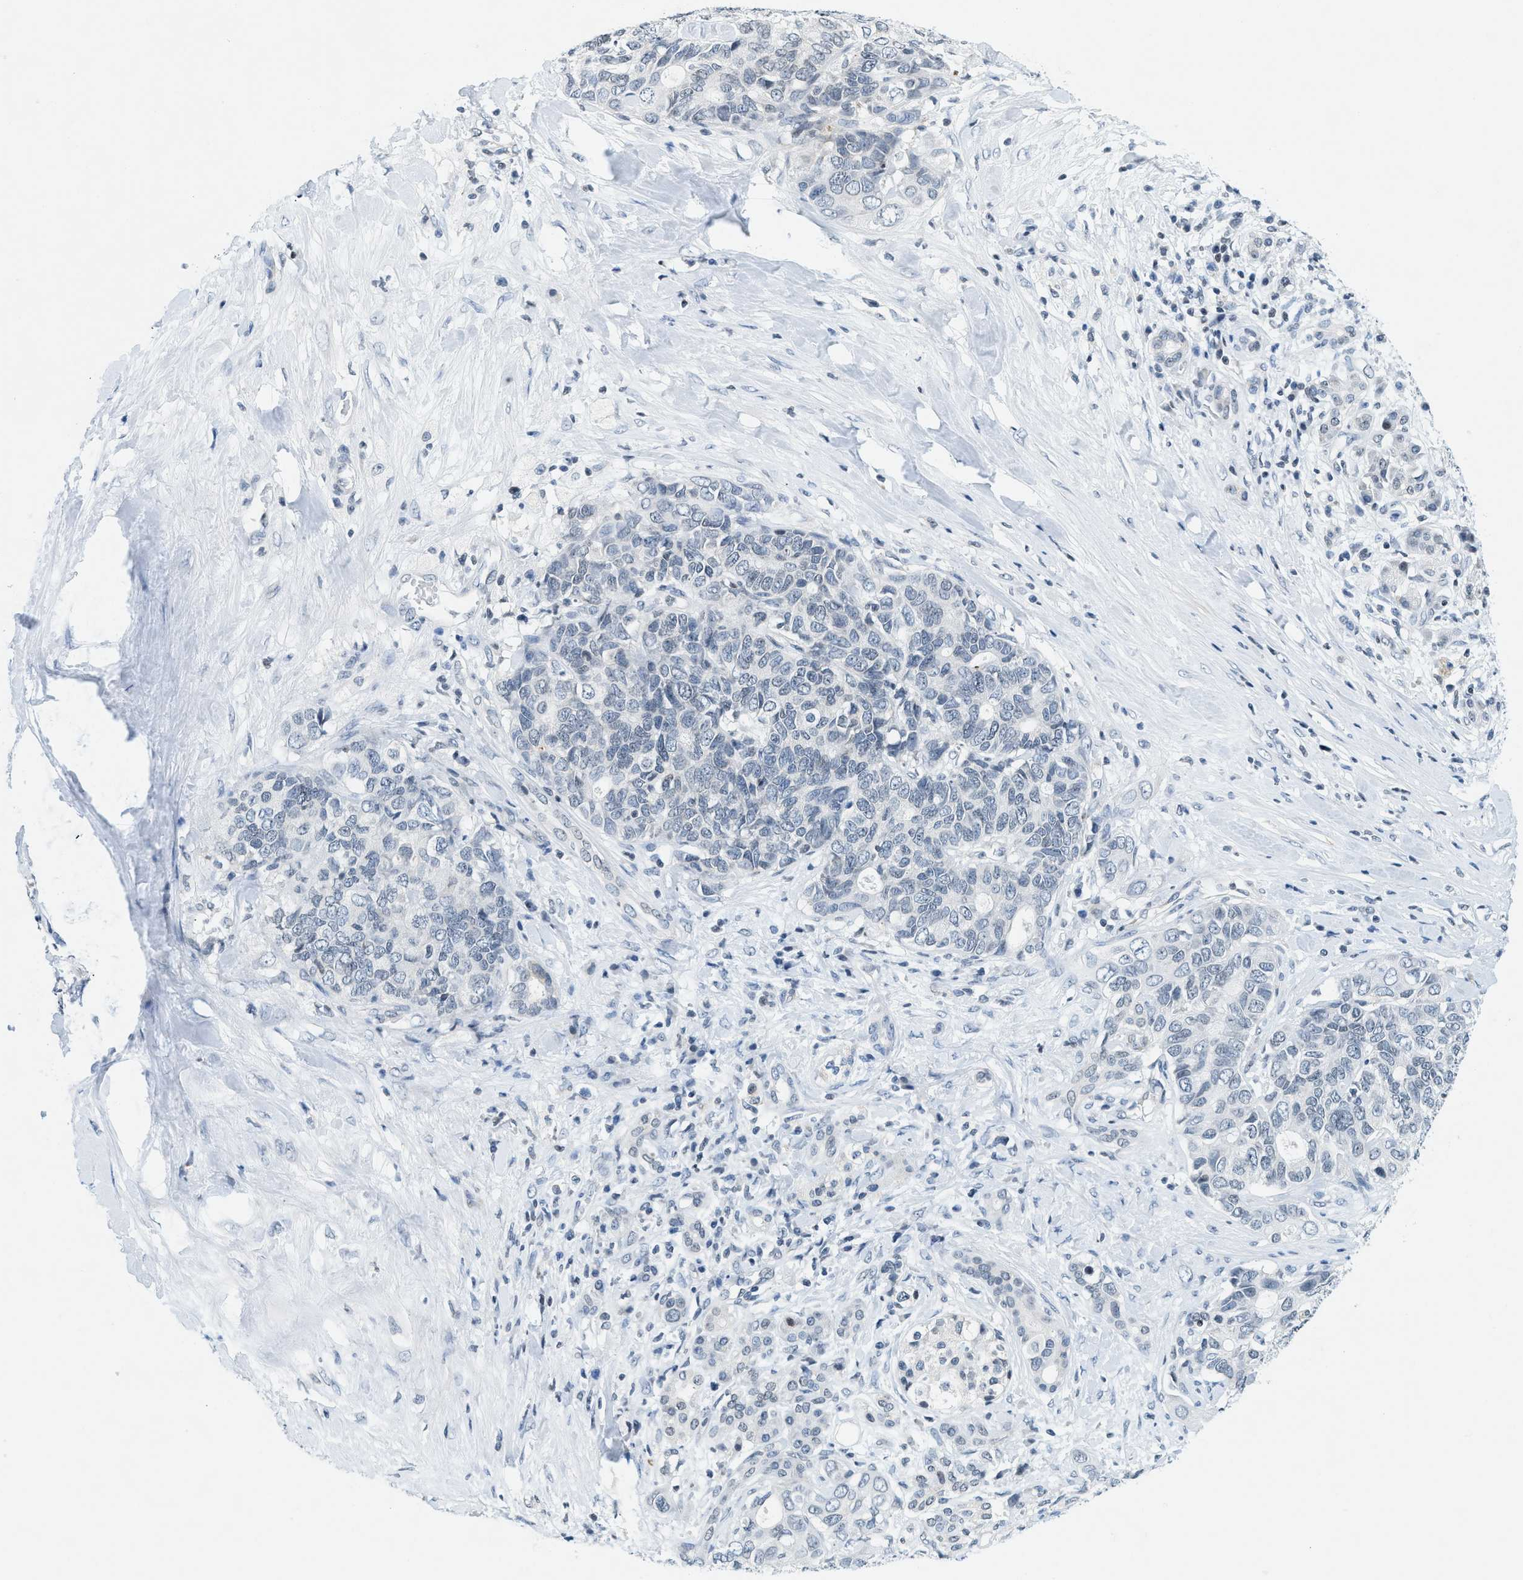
{"staining": {"intensity": "negative", "quantity": "none", "location": "none"}, "tissue": "pancreatic cancer", "cell_type": "Tumor cells", "image_type": "cancer", "snomed": [{"axis": "morphology", "description": "Adenocarcinoma, NOS"}, {"axis": "topography", "description": "Pancreas"}], "caption": "IHC histopathology image of neoplastic tissue: human pancreatic adenocarcinoma stained with DAB (3,3'-diaminobenzidine) reveals no significant protein positivity in tumor cells.", "gene": "UVRAG", "patient": {"sex": "female", "age": 56}}